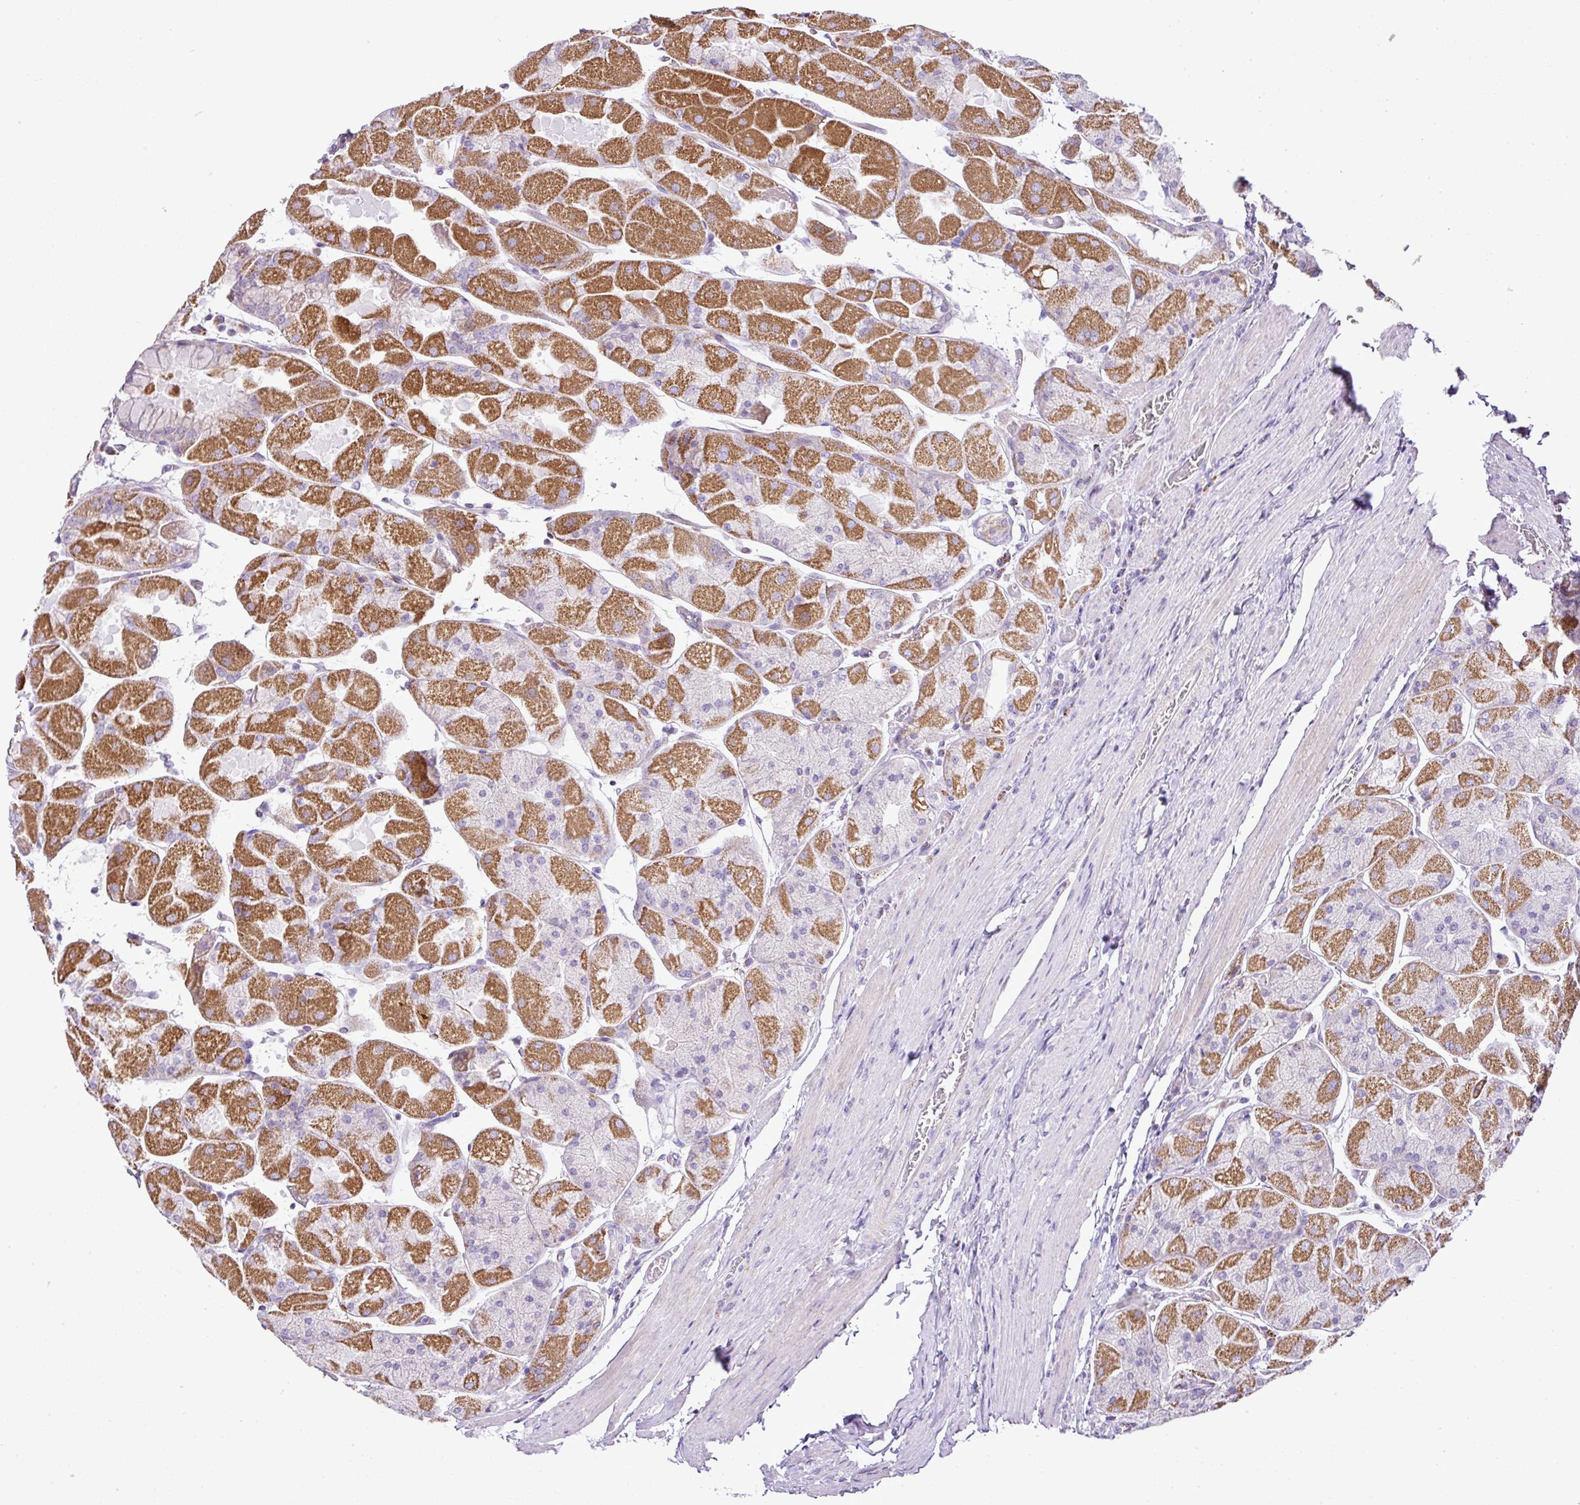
{"staining": {"intensity": "moderate", "quantity": "25%-75%", "location": "cytoplasmic/membranous"}, "tissue": "stomach", "cell_type": "Glandular cells", "image_type": "normal", "snomed": [{"axis": "morphology", "description": "Normal tissue, NOS"}, {"axis": "topography", "description": "Stomach"}], "caption": "Stomach stained with immunohistochemistry (IHC) reveals moderate cytoplasmic/membranous expression in approximately 25%-75% of glandular cells. (Brightfield microscopy of DAB IHC at high magnification).", "gene": "PGAP4", "patient": {"sex": "female", "age": 61}}